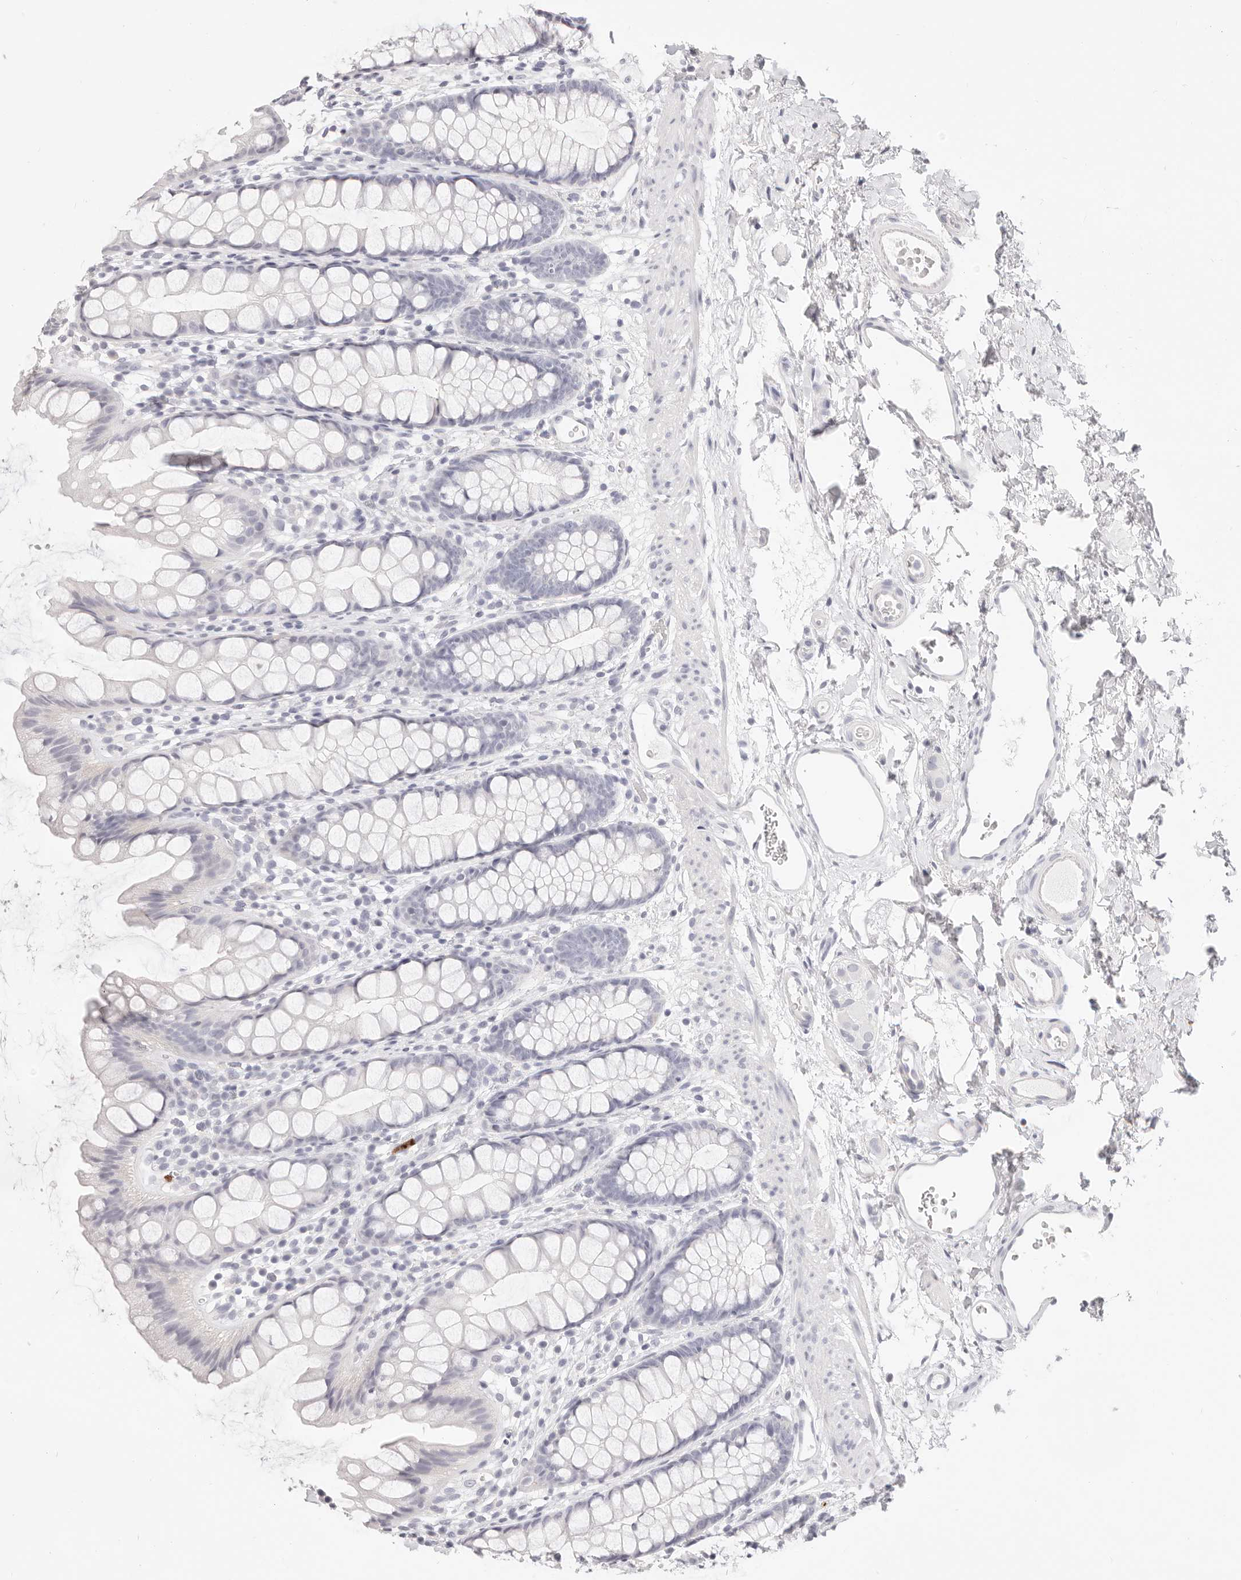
{"staining": {"intensity": "negative", "quantity": "none", "location": "none"}, "tissue": "rectum", "cell_type": "Glandular cells", "image_type": "normal", "snomed": [{"axis": "morphology", "description": "Normal tissue, NOS"}, {"axis": "topography", "description": "Rectum"}], "caption": "Protein analysis of unremarkable rectum exhibits no significant positivity in glandular cells.", "gene": "CAMP", "patient": {"sex": "female", "age": 65}}